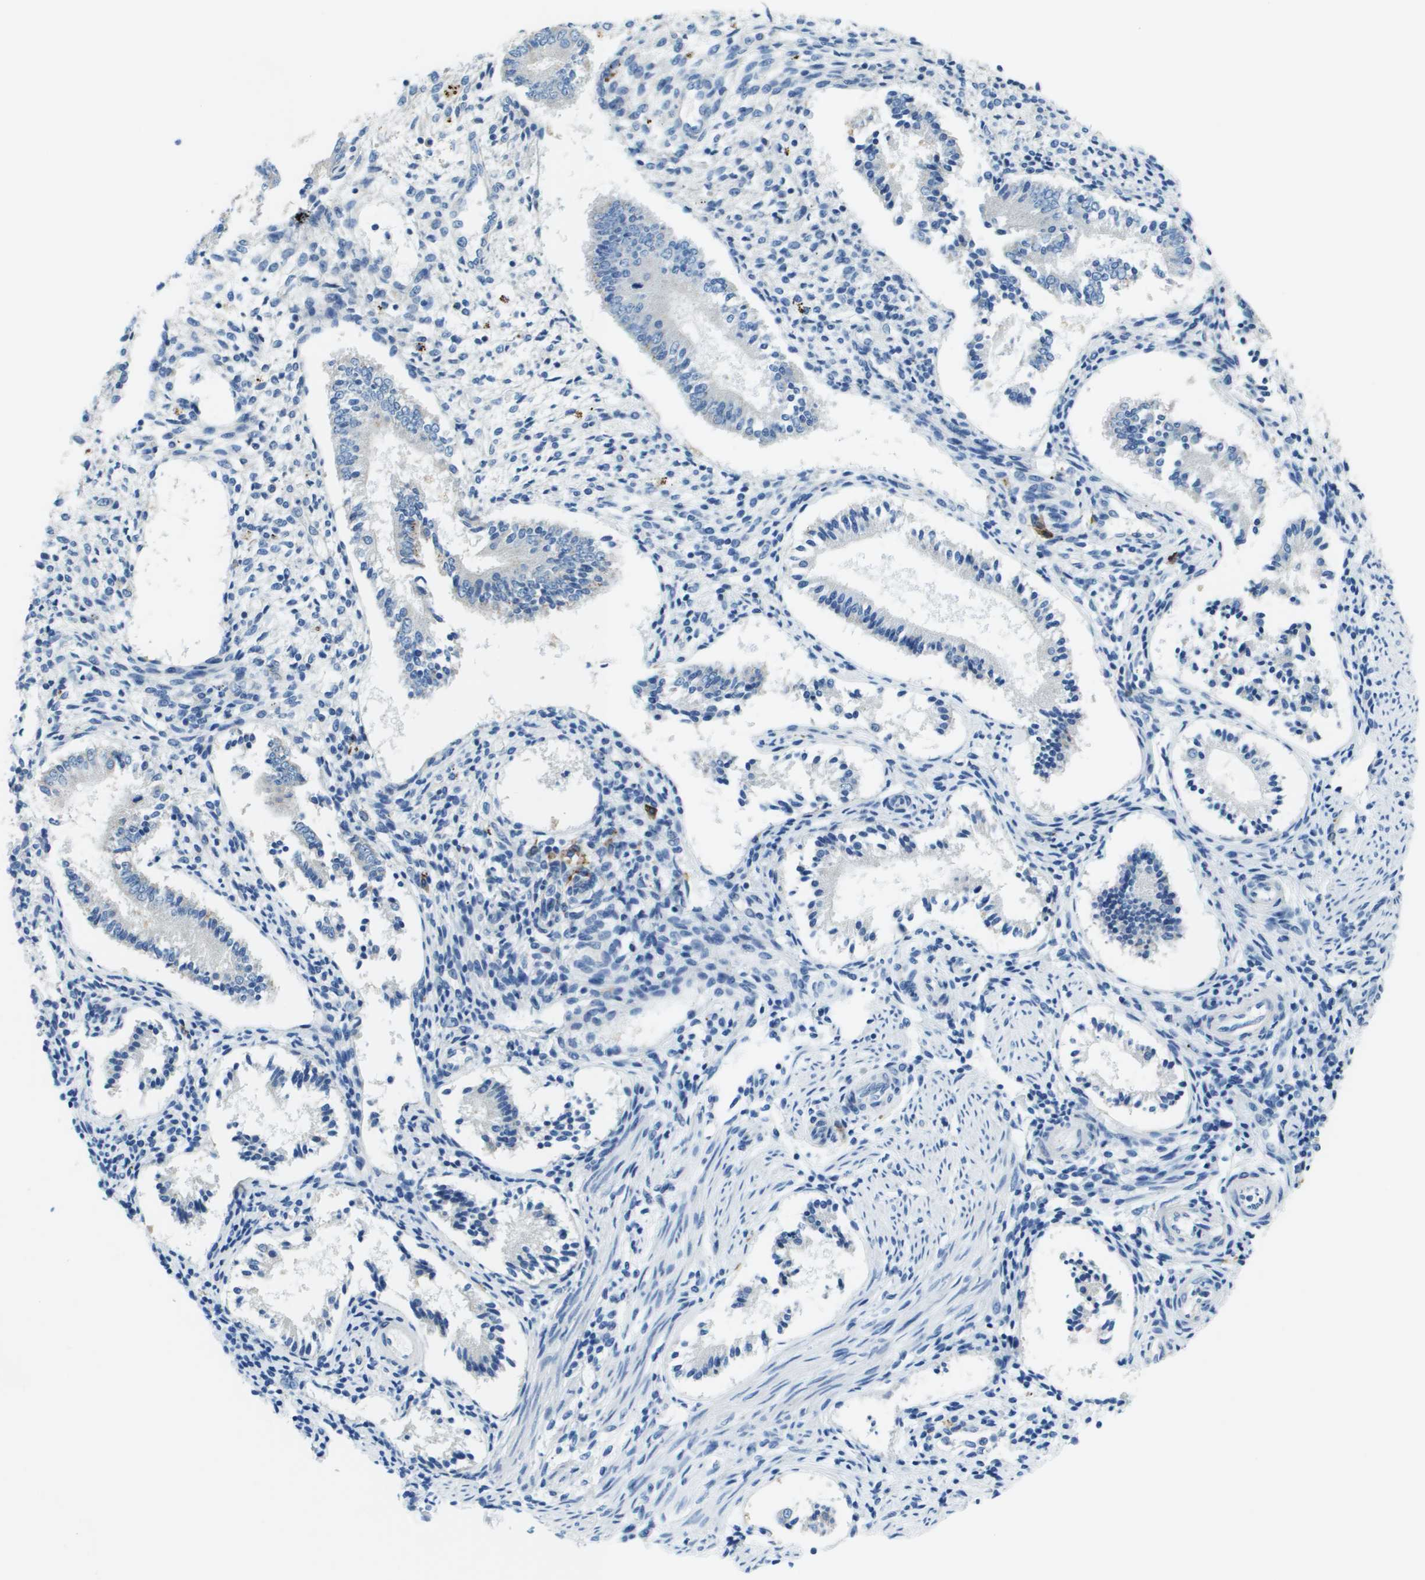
{"staining": {"intensity": "negative", "quantity": "none", "location": "none"}, "tissue": "endometrium", "cell_type": "Cells in endometrial stroma", "image_type": "normal", "snomed": [{"axis": "morphology", "description": "Normal tissue, NOS"}, {"axis": "topography", "description": "Endometrium"}], "caption": "Cells in endometrial stroma are negative for protein expression in unremarkable human endometrium. (DAB (3,3'-diaminobenzidine) immunohistochemistry (IHC), high magnification).", "gene": "SDC1", "patient": {"sex": "female", "age": 42}}